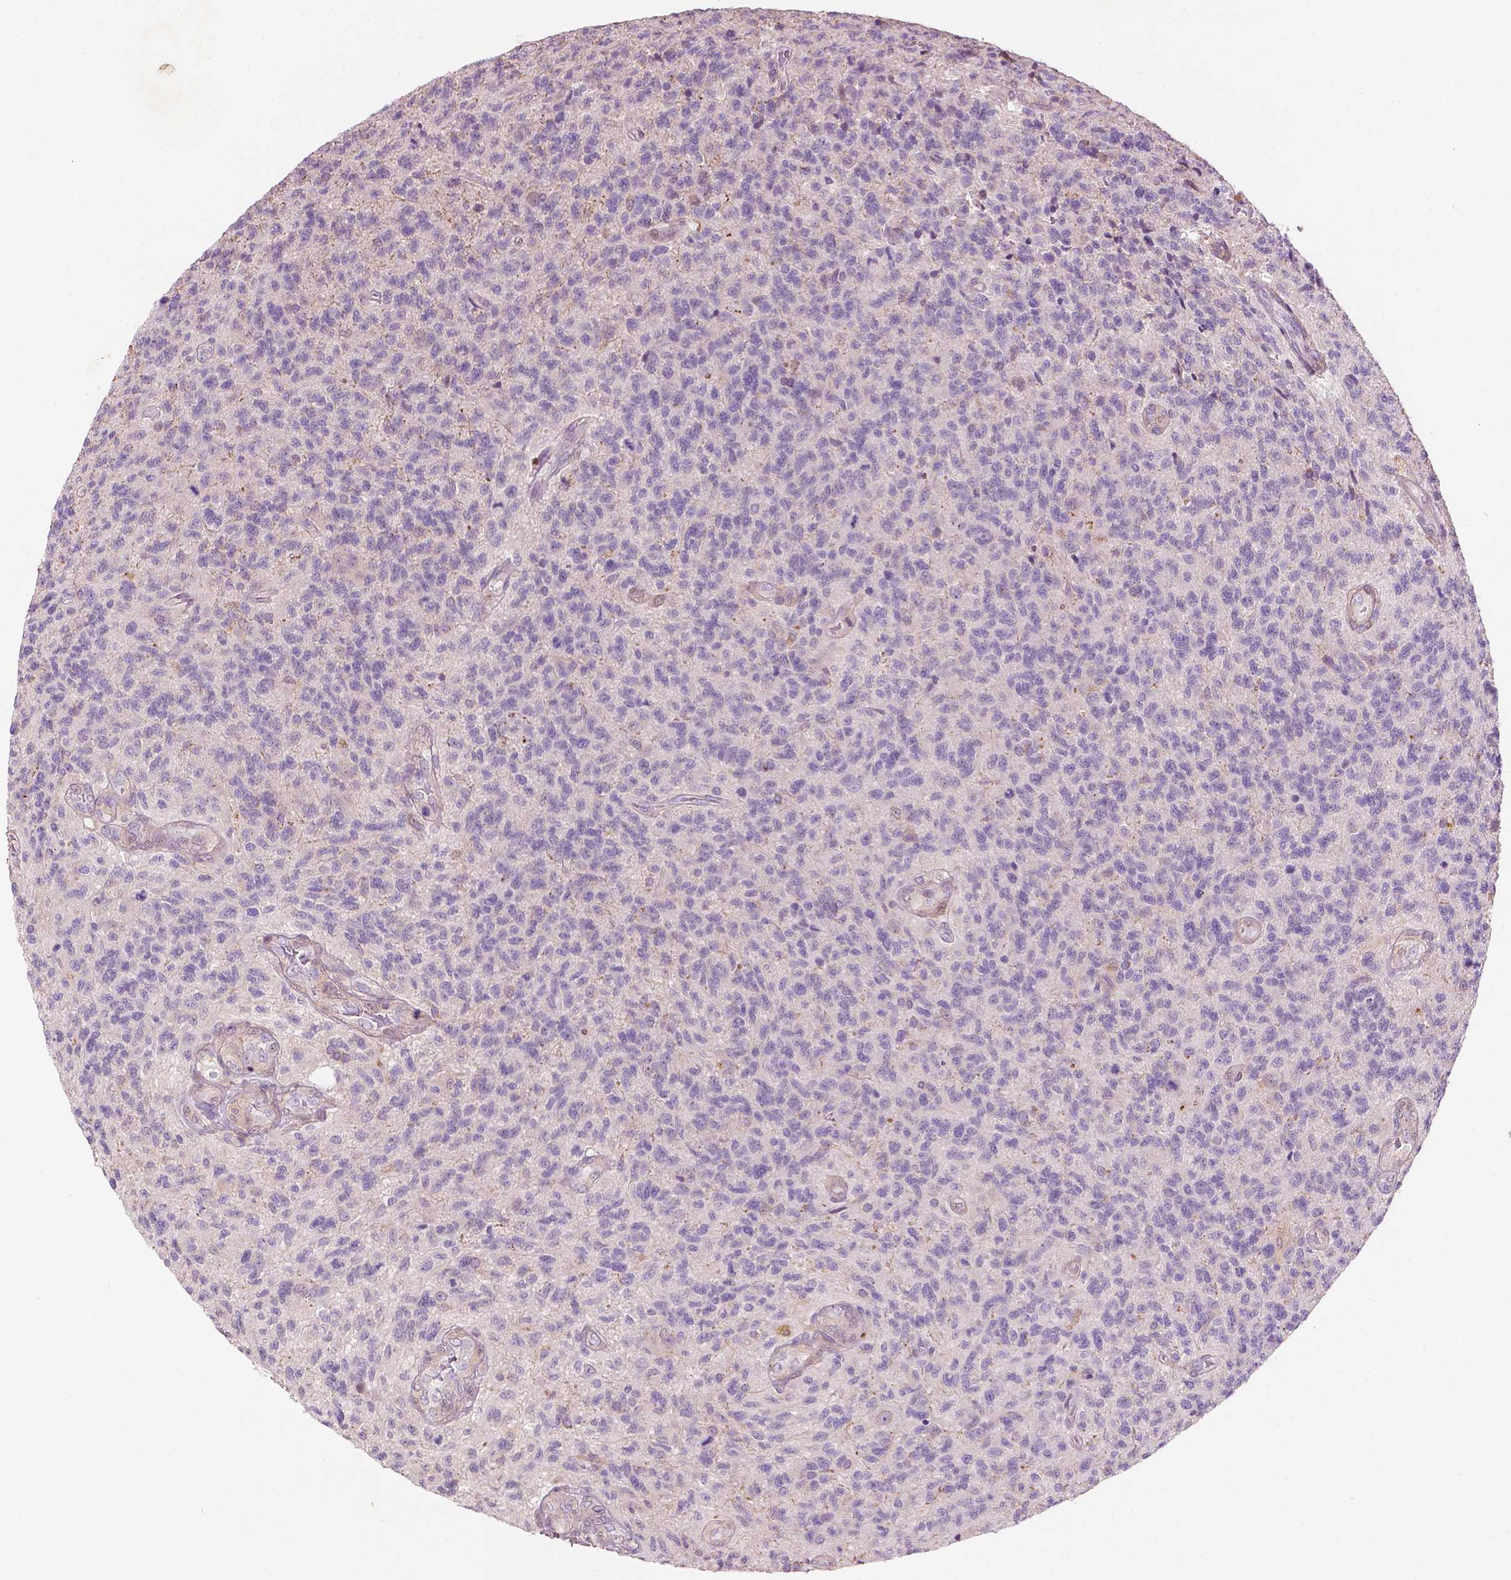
{"staining": {"intensity": "negative", "quantity": "none", "location": "none"}, "tissue": "glioma", "cell_type": "Tumor cells", "image_type": "cancer", "snomed": [{"axis": "morphology", "description": "Glioma, malignant, High grade"}, {"axis": "topography", "description": "Brain"}], "caption": "Protein analysis of glioma exhibits no significant positivity in tumor cells. (DAB immunohistochemistry, high magnification).", "gene": "GPR37", "patient": {"sex": "male", "age": 56}}